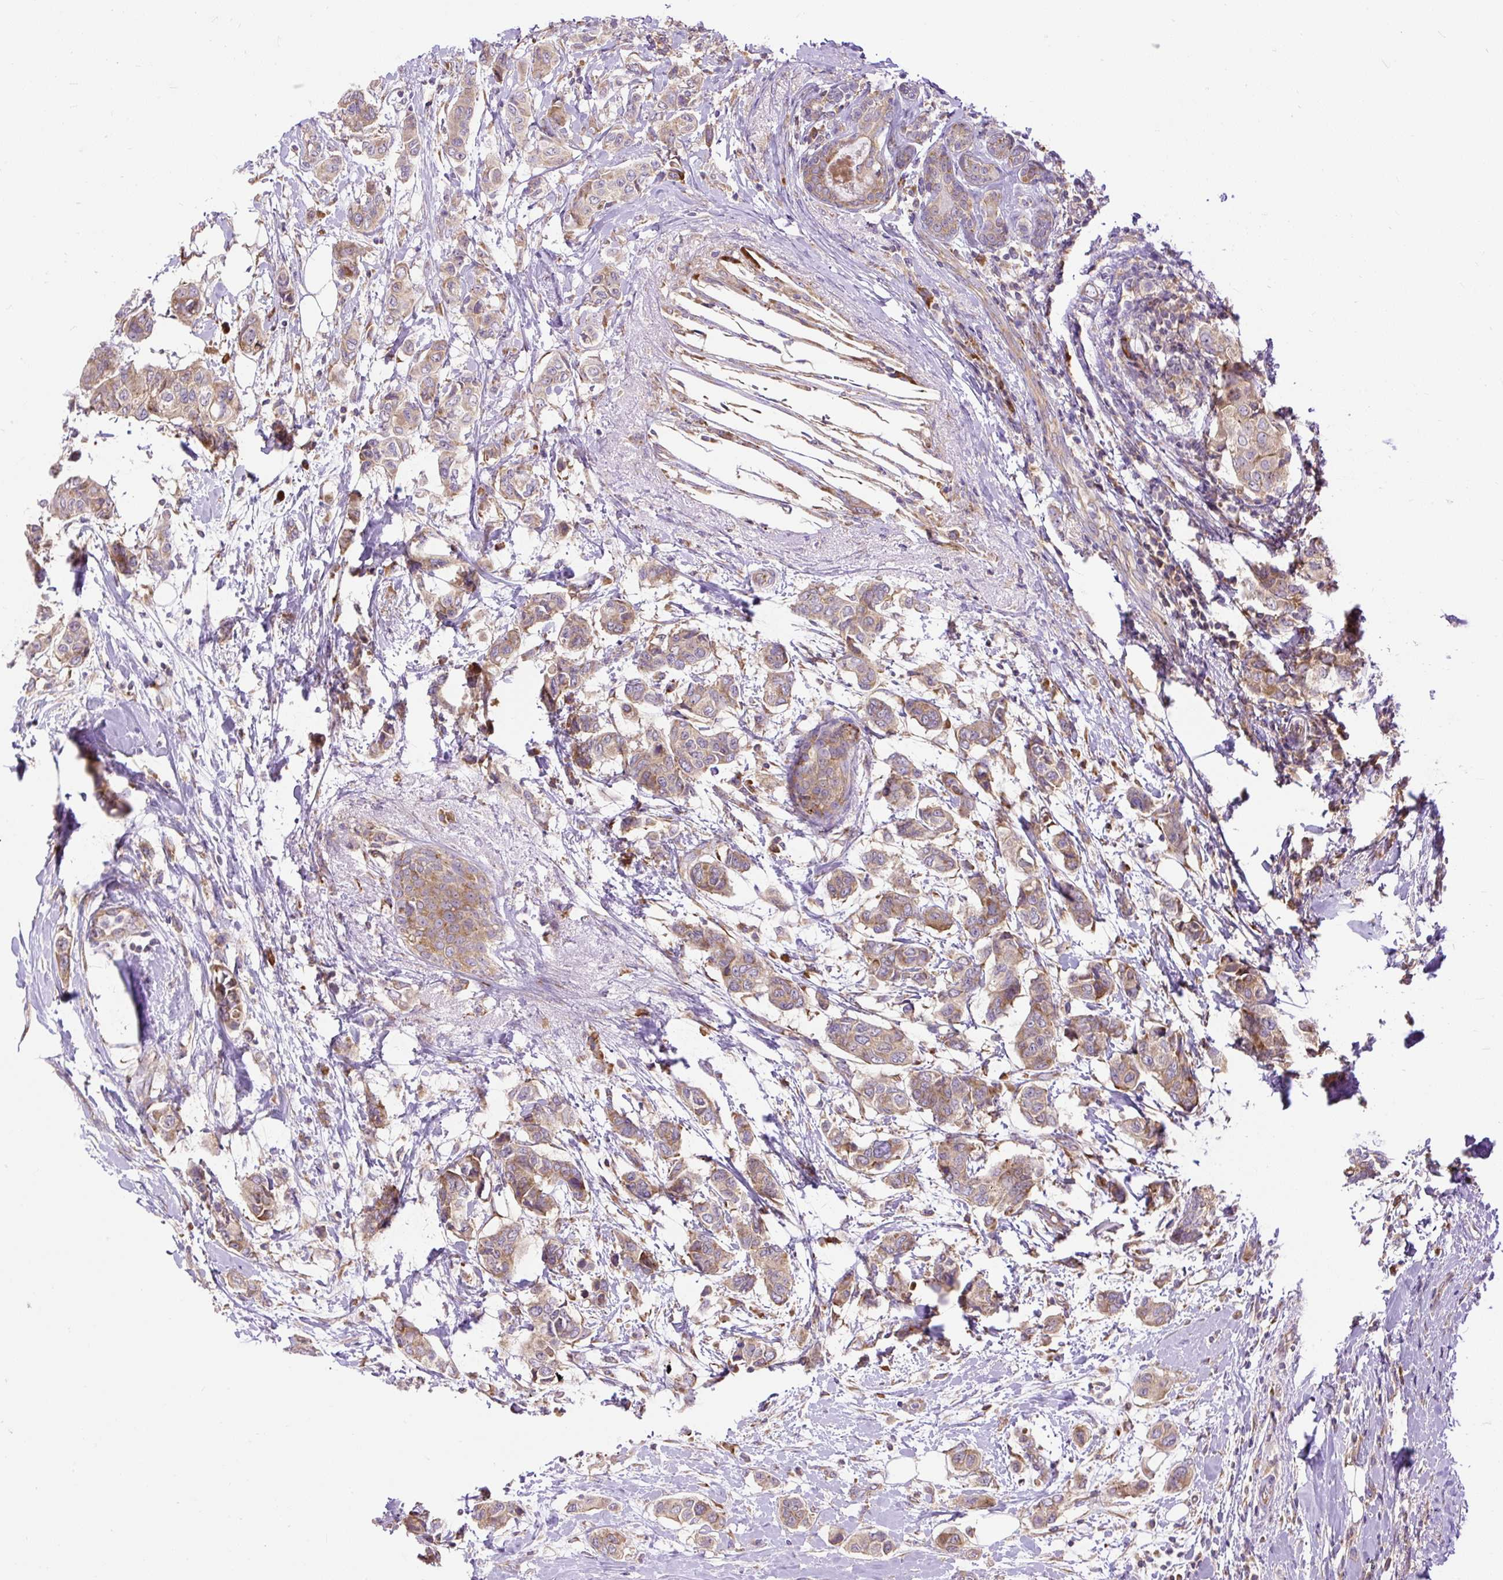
{"staining": {"intensity": "moderate", "quantity": ">75%", "location": "cytoplasmic/membranous"}, "tissue": "breast cancer", "cell_type": "Tumor cells", "image_type": "cancer", "snomed": [{"axis": "morphology", "description": "Lobular carcinoma"}, {"axis": "topography", "description": "Breast"}], "caption": "Moderate cytoplasmic/membranous staining is seen in approximately >75% of tumor cells in breast lobular carcinoma. Immunohistochemistry (ihc) stains the protein in brown and the nuclei are stained blue.", "gene": "RPS5", "patient": {"sex": "female", "age": 51}}